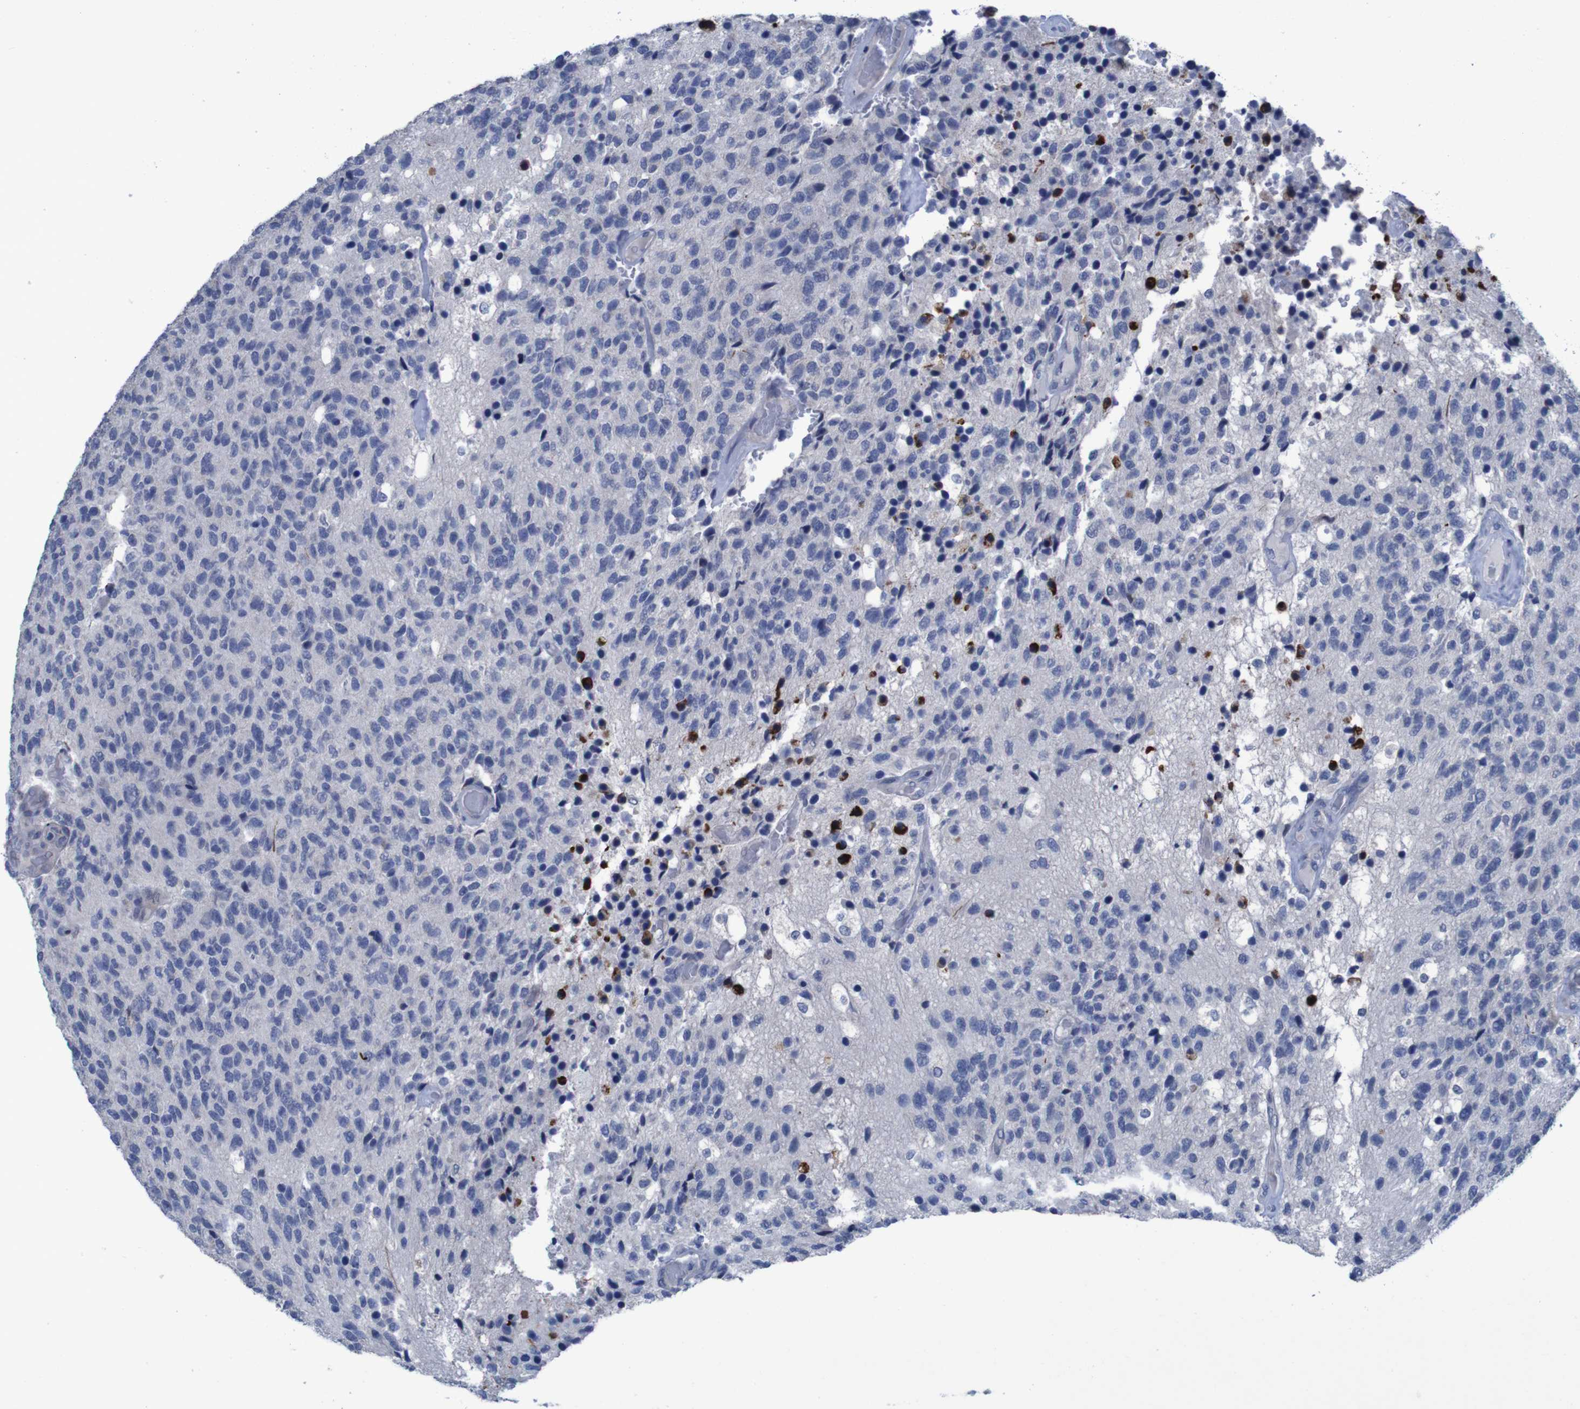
{"staining": {"intensity": "negative", "quantity": "none", "location": "none"}, "tissue": "glioma", "cell_type": "Tumor cells", "image_type": "cancer", "snomed": [{"axis": "morphology", "description": "Glioma, malignant, High grade"}, {"axis": "topography", "description": "pancreas cauda"}], "caption": "An immunohistochemistry micrograph of glioma is shown. There is no staining in tumor cells of glioma.", "gene": "CLDN18", "patient": {"sex": "male", "age": 60}}